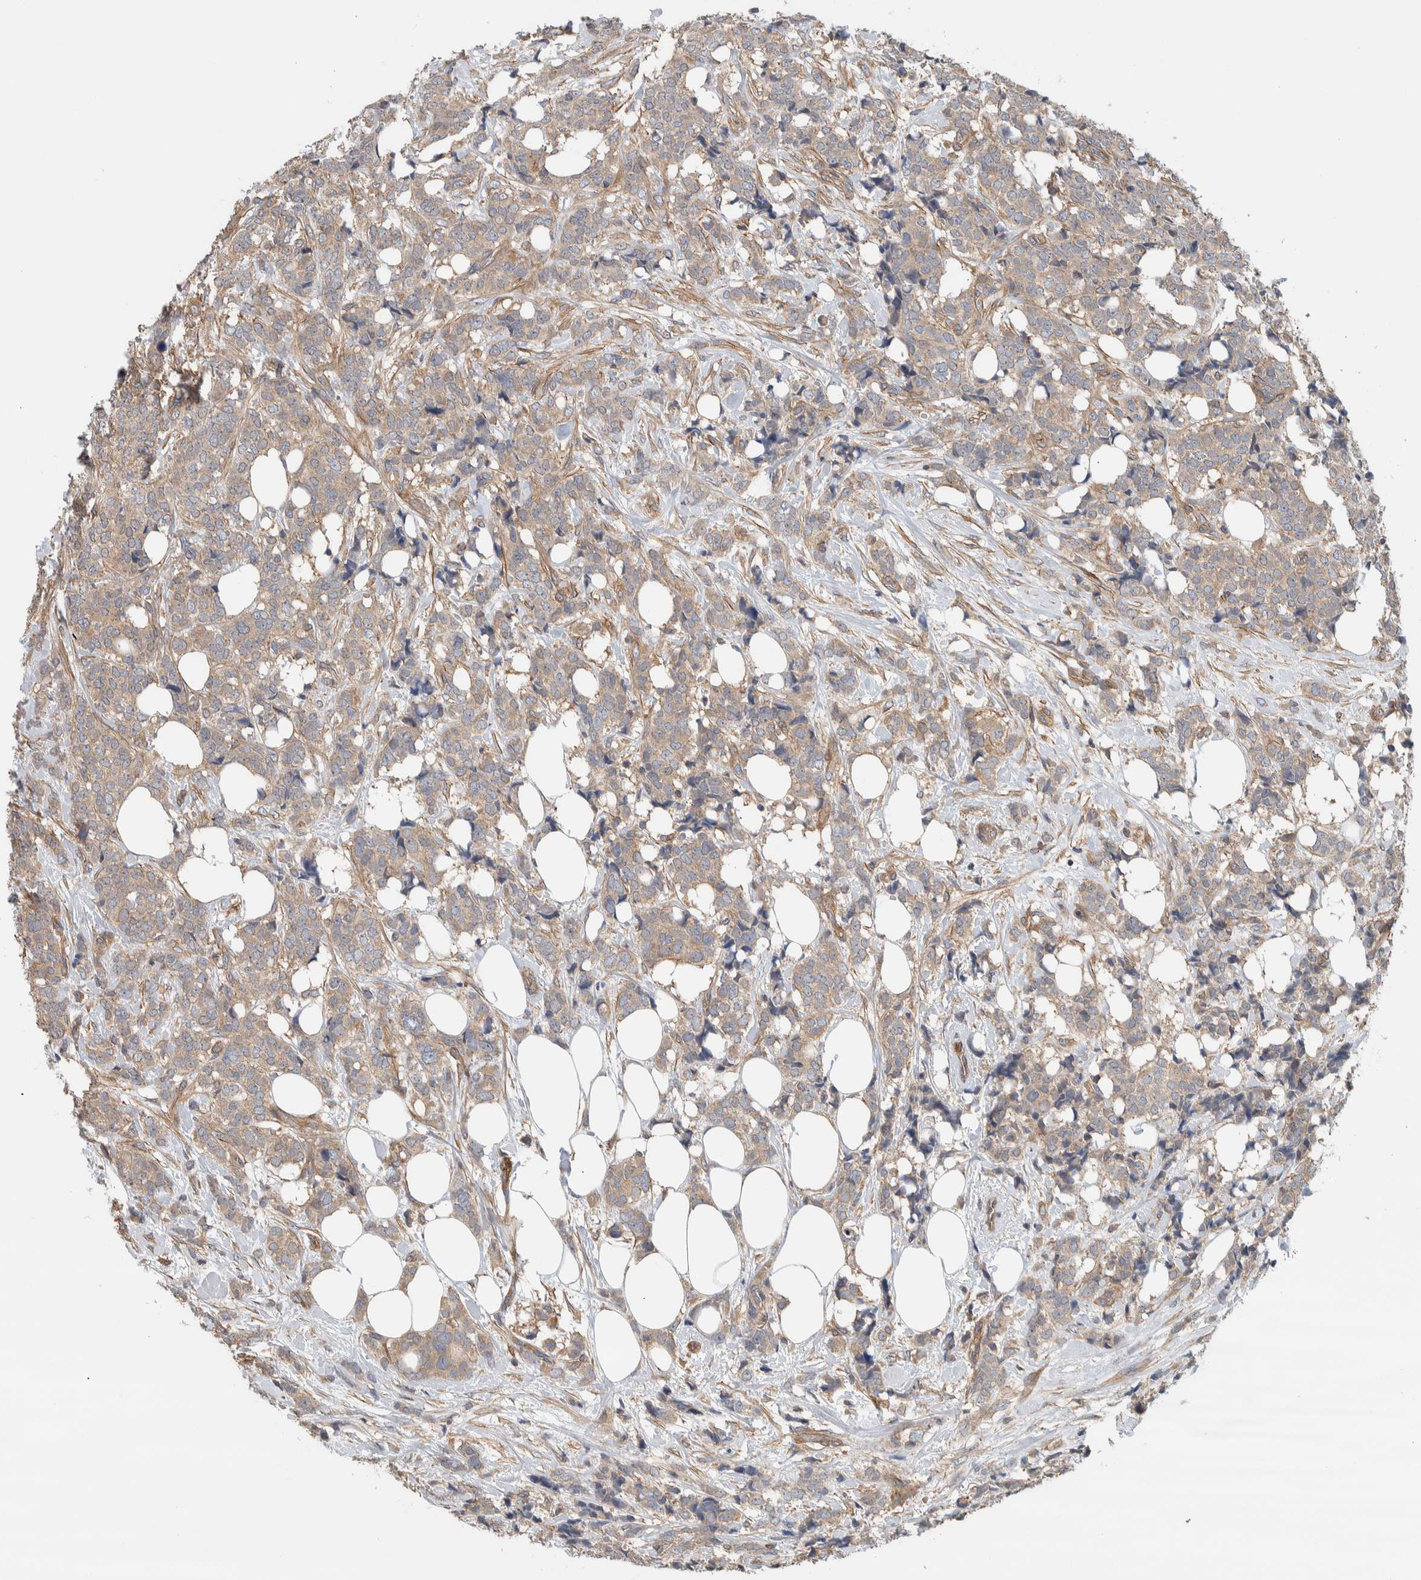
{"staining": {"intensity": "weak", "quantity": ">75%", "location": "cytoplasmic/membranous"}, "tissue": "breast cancer", "cell_type": "Tumor cells", "image_type": "cancer", "snomed": [{"axis": "morphology", "description": "Lobular carcinoma"}, {"axis": "topography", "description": "Skin"}, {"axis": "topography", "description": "Breast"}], "caption": "Breast cancer (lobular carcinoma) stained with a brown dye demonstrates weak cytoplasmic/membranous positive expression in about >75% of tumor cells.", "gene": "MPRIP", "patient": {"sex": "female", "age": 46}}